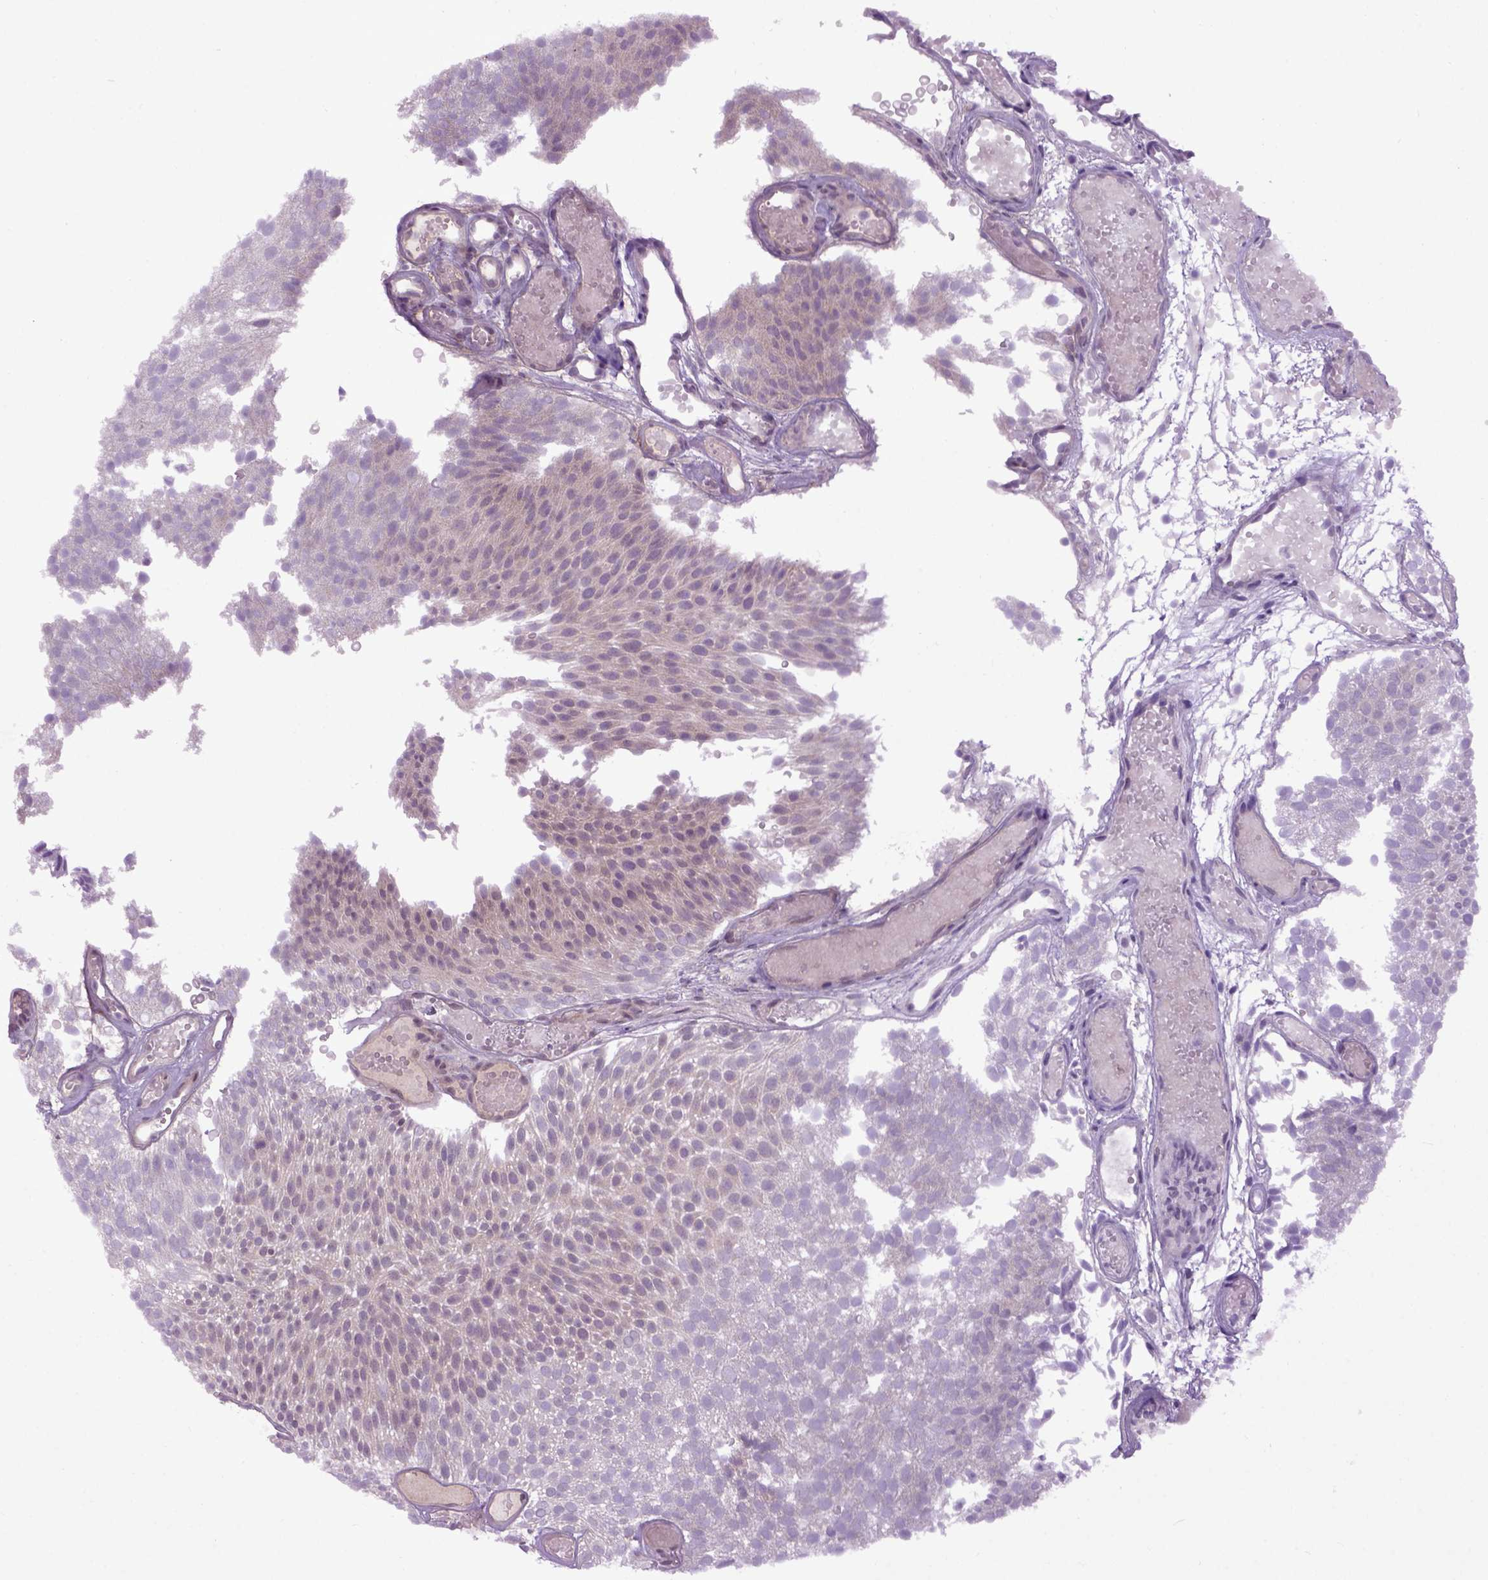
{"staining": {"intensity": "negative", "quantity": "none", "location": "none"}, "tissue": "urothelial cancer", "cell_type": "Tumor cells", "image_type": "cancer", "snomed": [{"axis": "morphology", "description": "Urothelial carcinoma, Low grade"}, {"axis": "topography", "description": "Urinary bladder"}], "caption": "Low-grade urothelial carcinoma was stained to show a protein in brown. There is no significant staining in tumor cells.", "gene": "EMILIN3", "patient": {"sex": "male", "age": 78}}